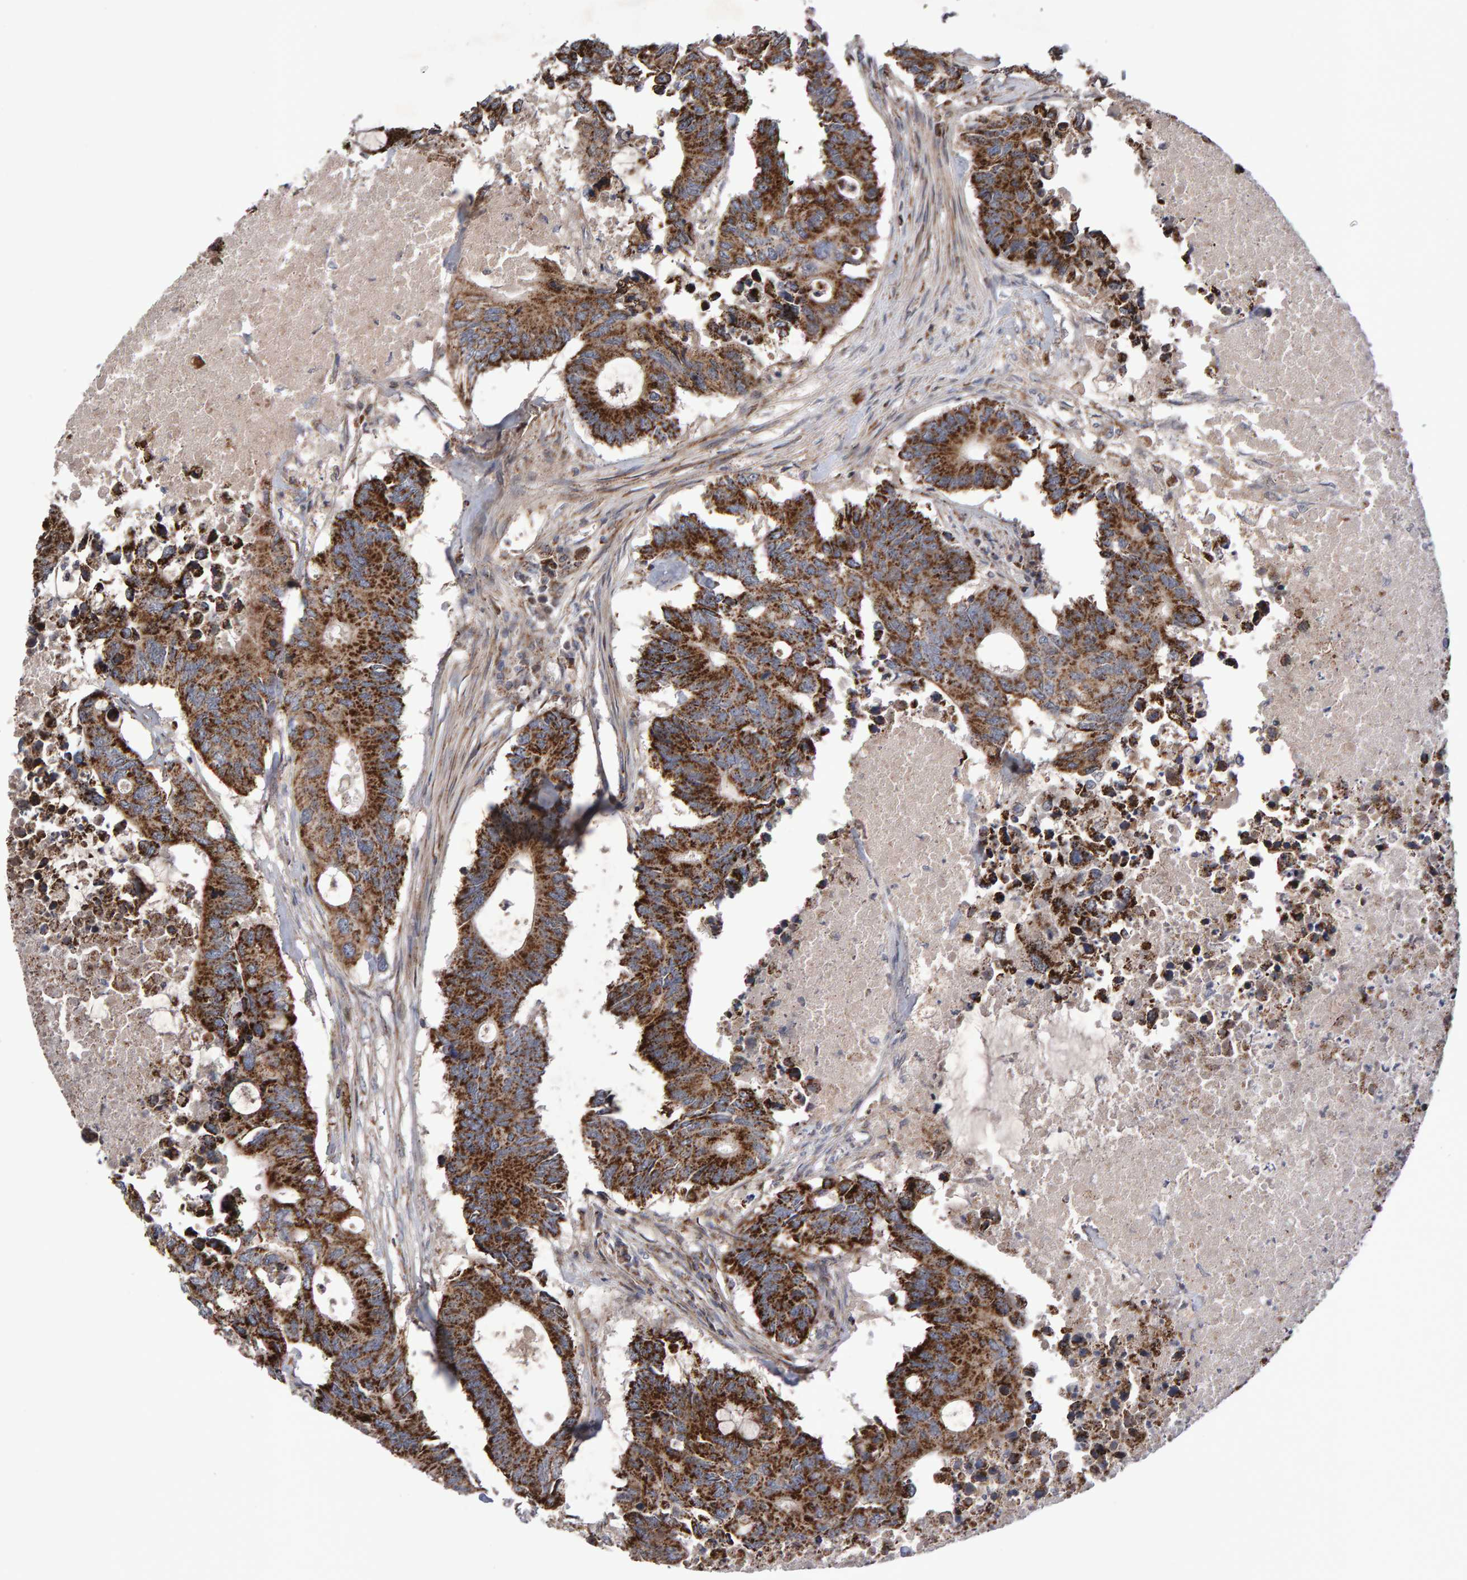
{"staining": {"intensity": "strong", "quantity": ">75%", "location": "cytoplasmic/membranous"}, "tissue": "colorectal cancer", "cell_type": "Tumor cells", "image_type": "cancer", "snomed": [{"axis": "morphology", "description": "Adenocarcinoma, NOS"}, {"axis": "topography", "description": "Colon"}], "caption": "A brown stain labels strong cytoplasmic/membranous expression of a protein in colorectal cancer tumor cells. Immunohistochemistry (ihc) stains the protein of interest in brown and the nuclei are stained blue.", "gene": "PECR", "patient": {"sex": "male", "age": 71}}